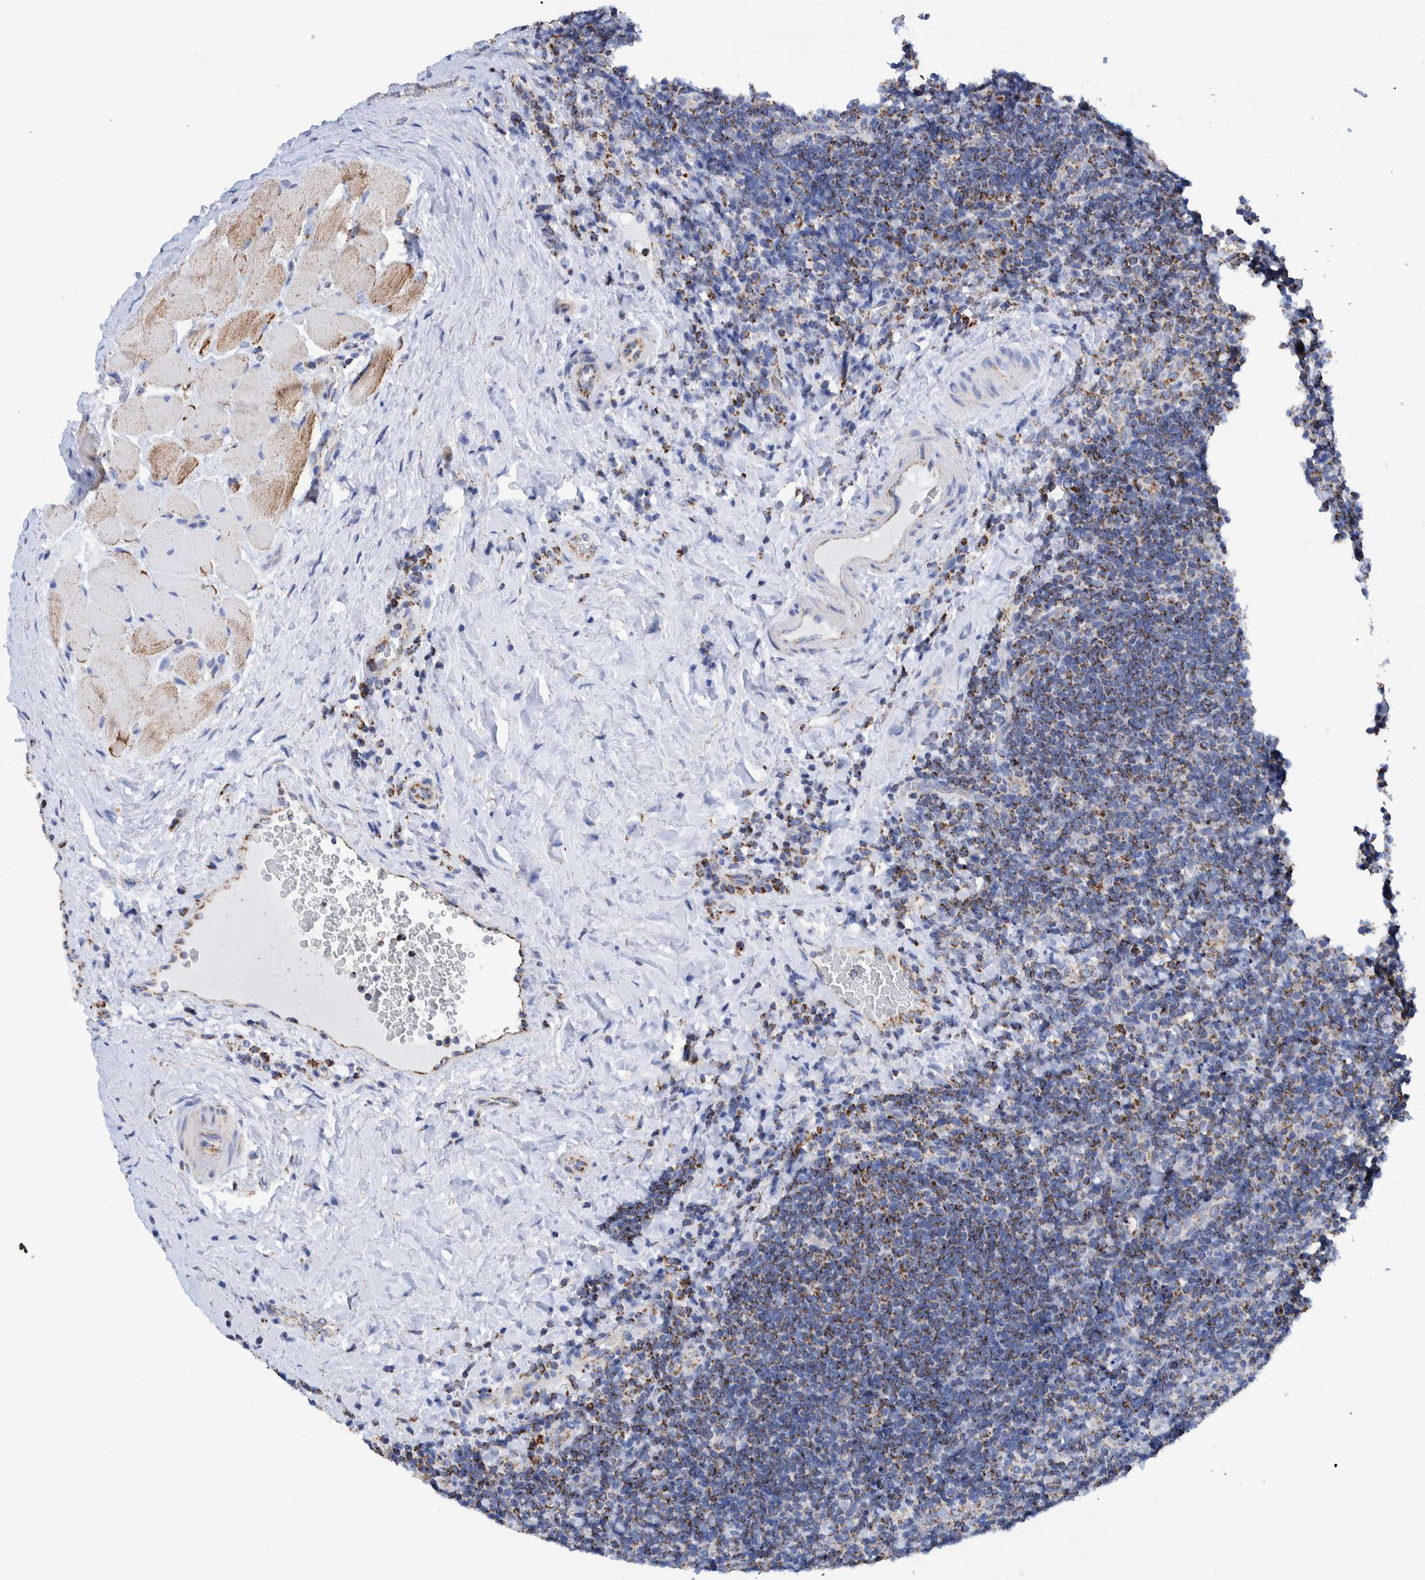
{"staining": {"intensity": "weak", "quantity": ">75%", "location": "cytoplasmic/membranous"}, "tissue": "lymphoma", "cell_type": "Tumor cells", "image_type": "cancer", "snomed": [{"axis": "morphology", "description": "Malignant lymphoma, non-Hodgkin's type, High grade"}, {"axis": "topography", "description": "Tonsil"}], "caption": "Protein staining shows weak cytoplasmic/membranous staining in about >75% of tumor cells in malignant lymphoma, non-Hodgkin's type (high-grade).", "gene": "DECR1", "patient": {"sex": "female", "age": 36}}